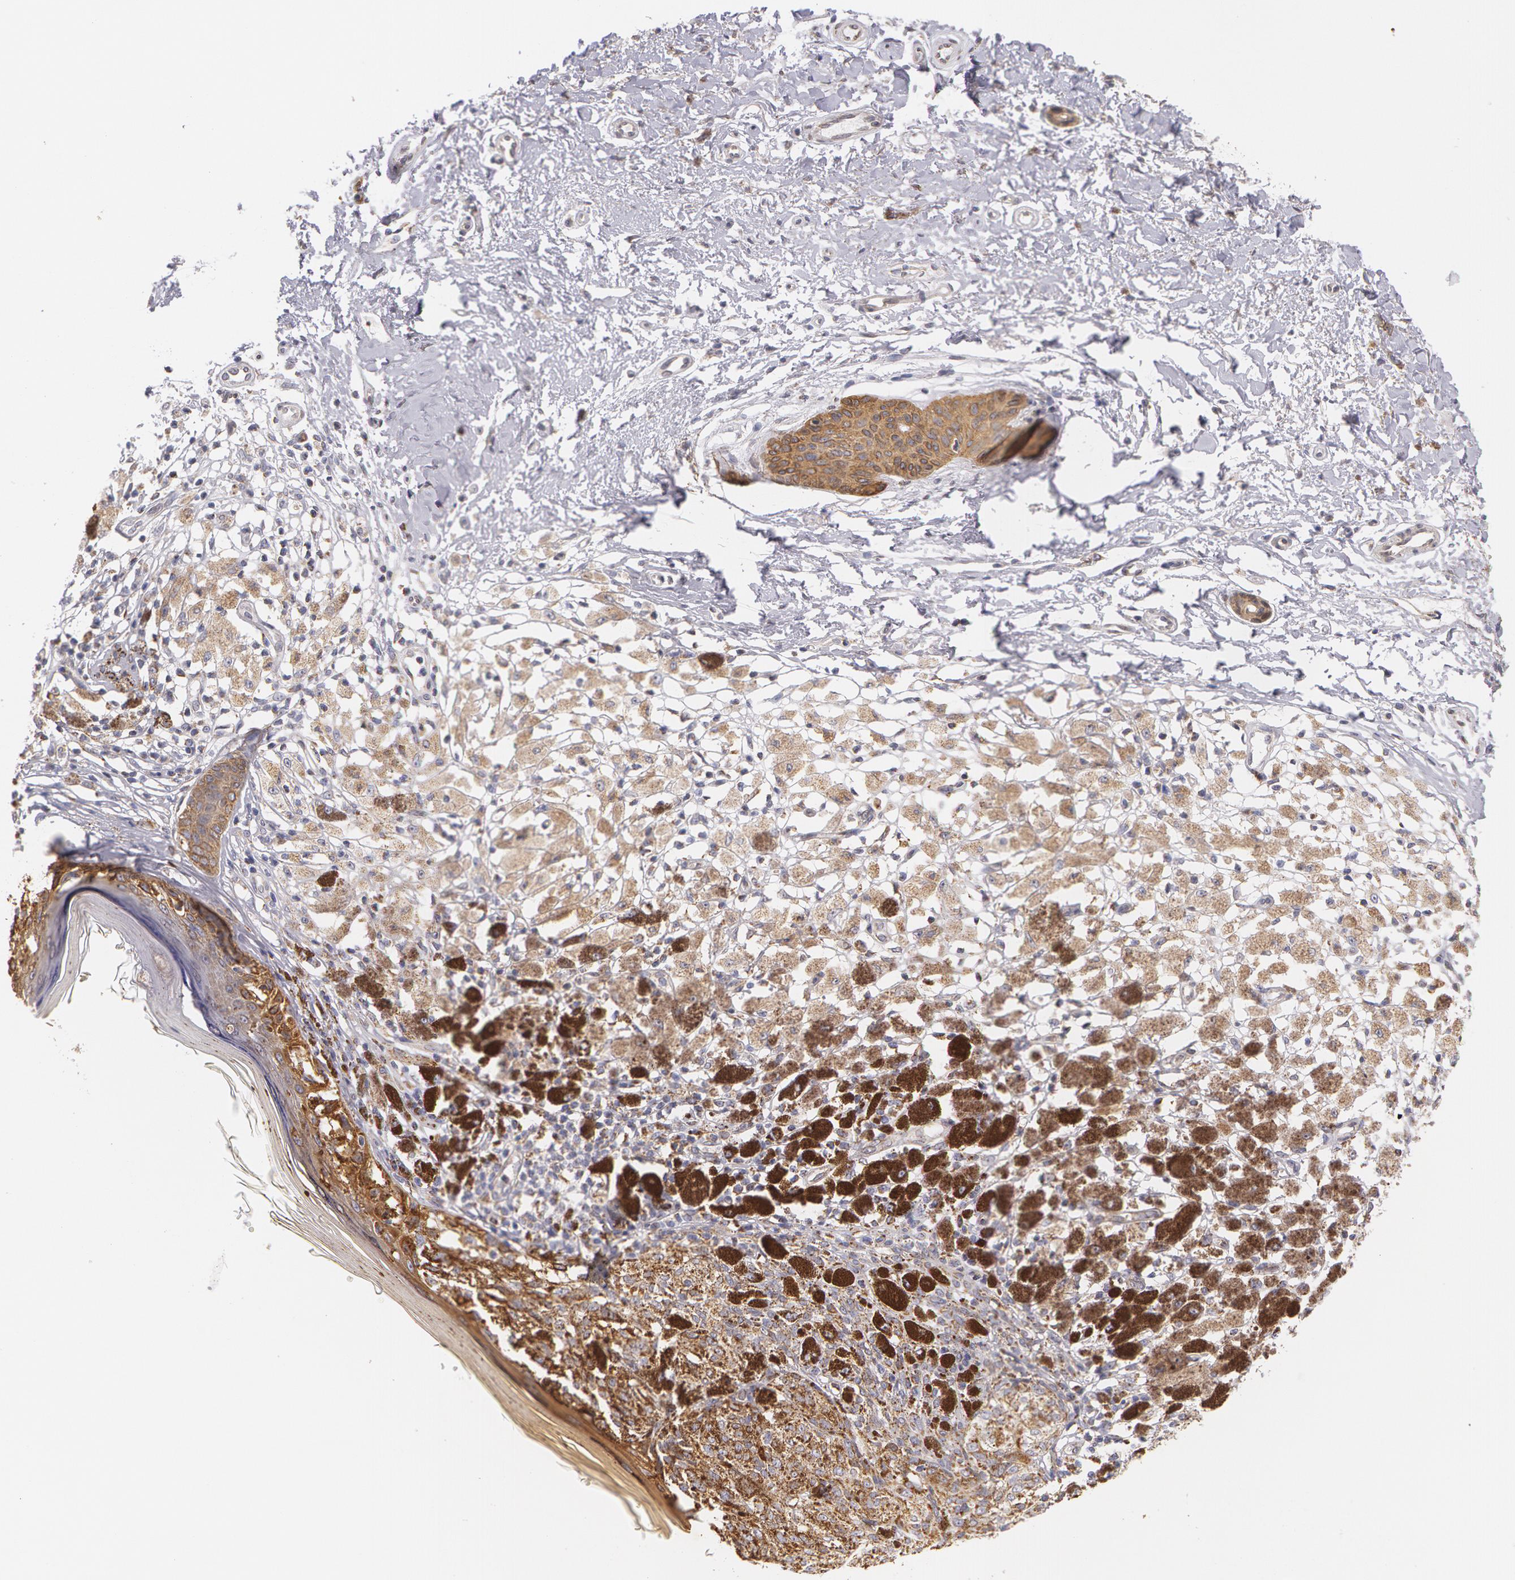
{"staining": {"intensity": "moderate", "quantity": ">75%", "location": "cytoplasmic/membranous"}, "tissue": "melanoma", "cell_type": "Tumor cells", "image_type": "cancer", "snomed": [{"axis": "morphology", "description": "Malignant melanoma, NOS"}, {"axis": "topography", "description": "Skin"}], "caption": "Malignant melanoma stained with a brown dye displays moderate cytoplasmic/membranous positive positivity in about >75% of tumor cells.", "gene": "KRT18", "patient": {"sex": "male", "age": 88}}